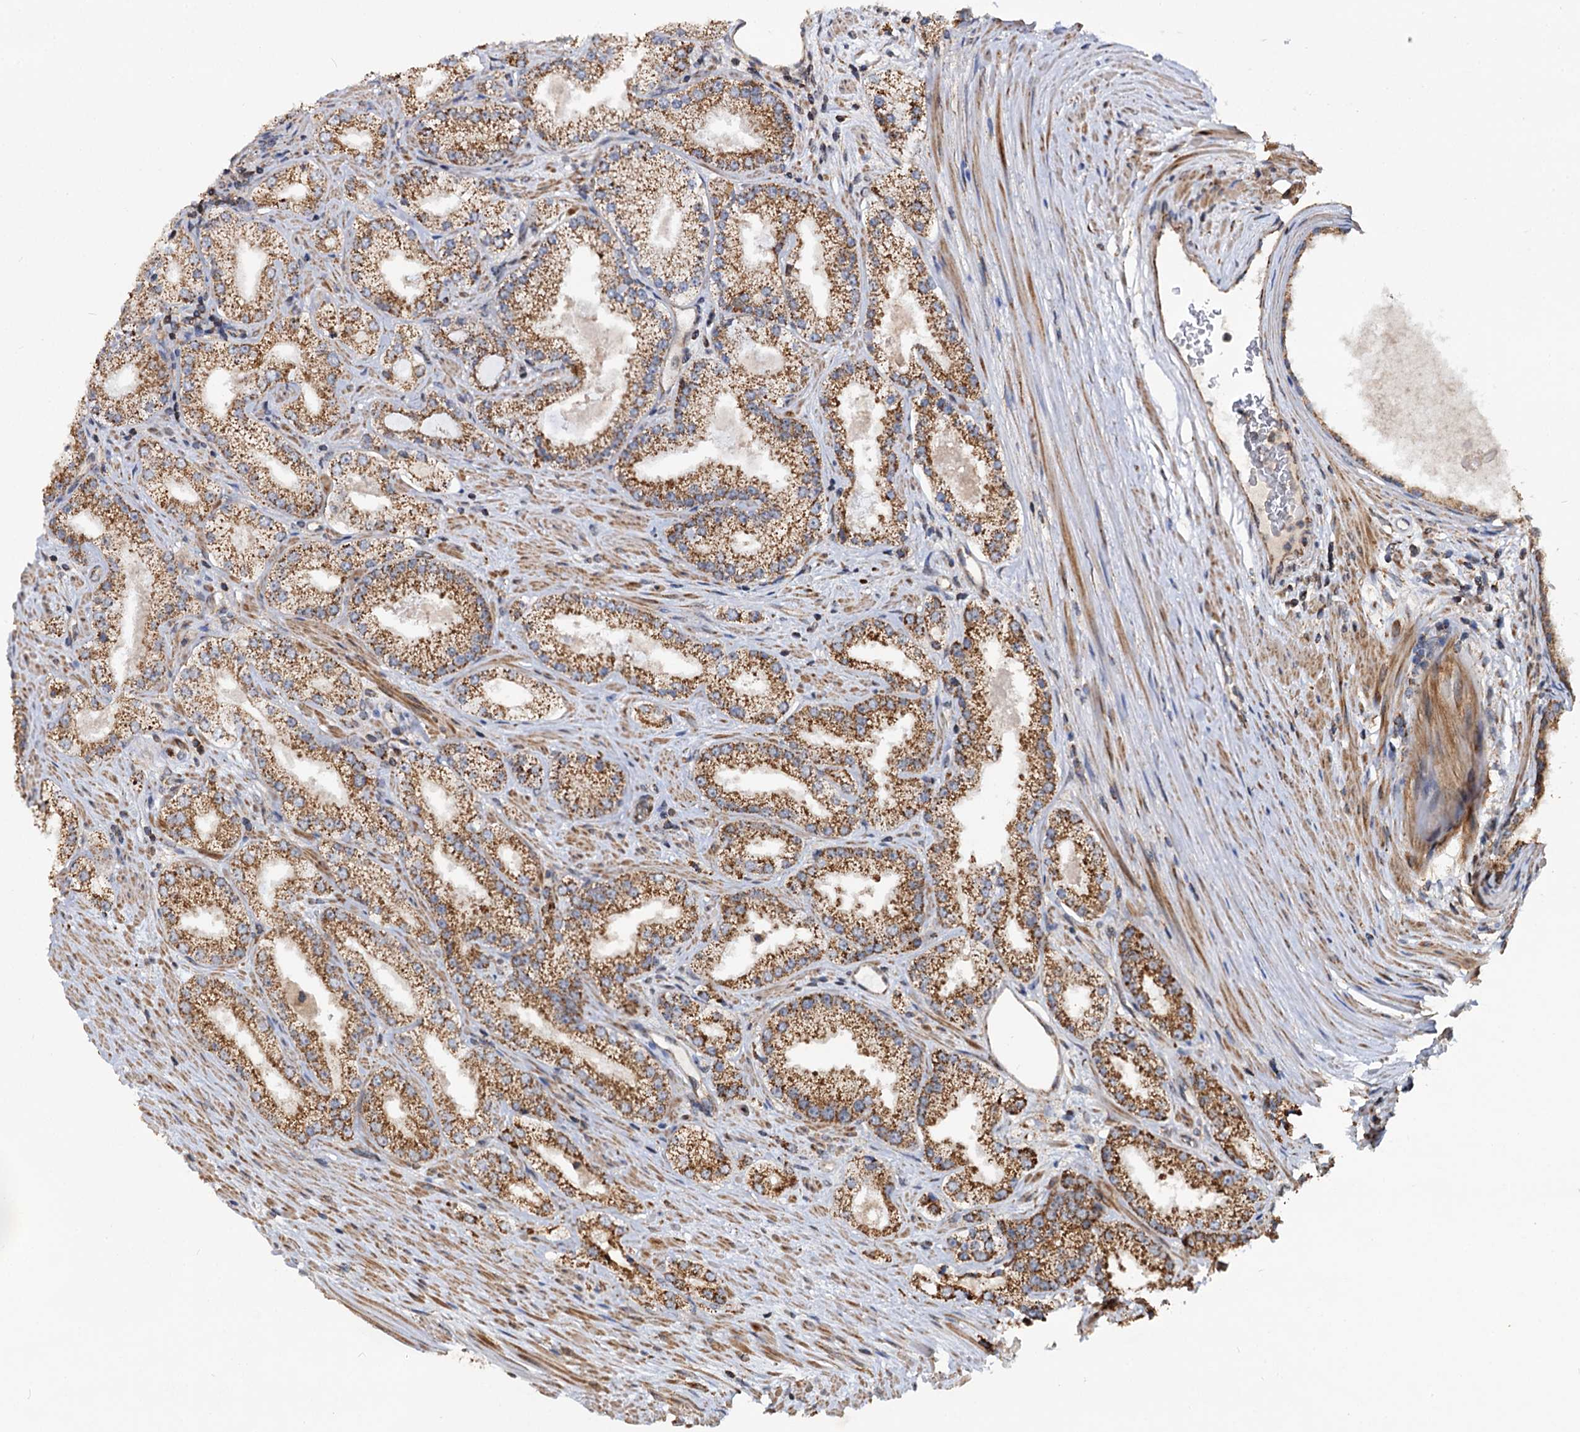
{"staining": {"intensity": "moderate", "quantity": ">75%", "location": "cytoplasmic/membranous"}, "tissue": "prostate cancer", "cell_type": "Tumor cells", "image_type": "cancer", "snomed": [{"axis": "morphology", "description": "Adenocarcinoma, Low grade"}, {"axis": "topography", "description": "Prostate"}], "caption": "IHC image of human prostate cancer (low-grade adenocarcinoma) stained for a protein (brown), which exhibits medium levels of moderate cytoplasmic/membranous staining in approximately >75% of tumor cells.", "gene": "CEP76", "patient": {"sex": "male", "age": 69}}